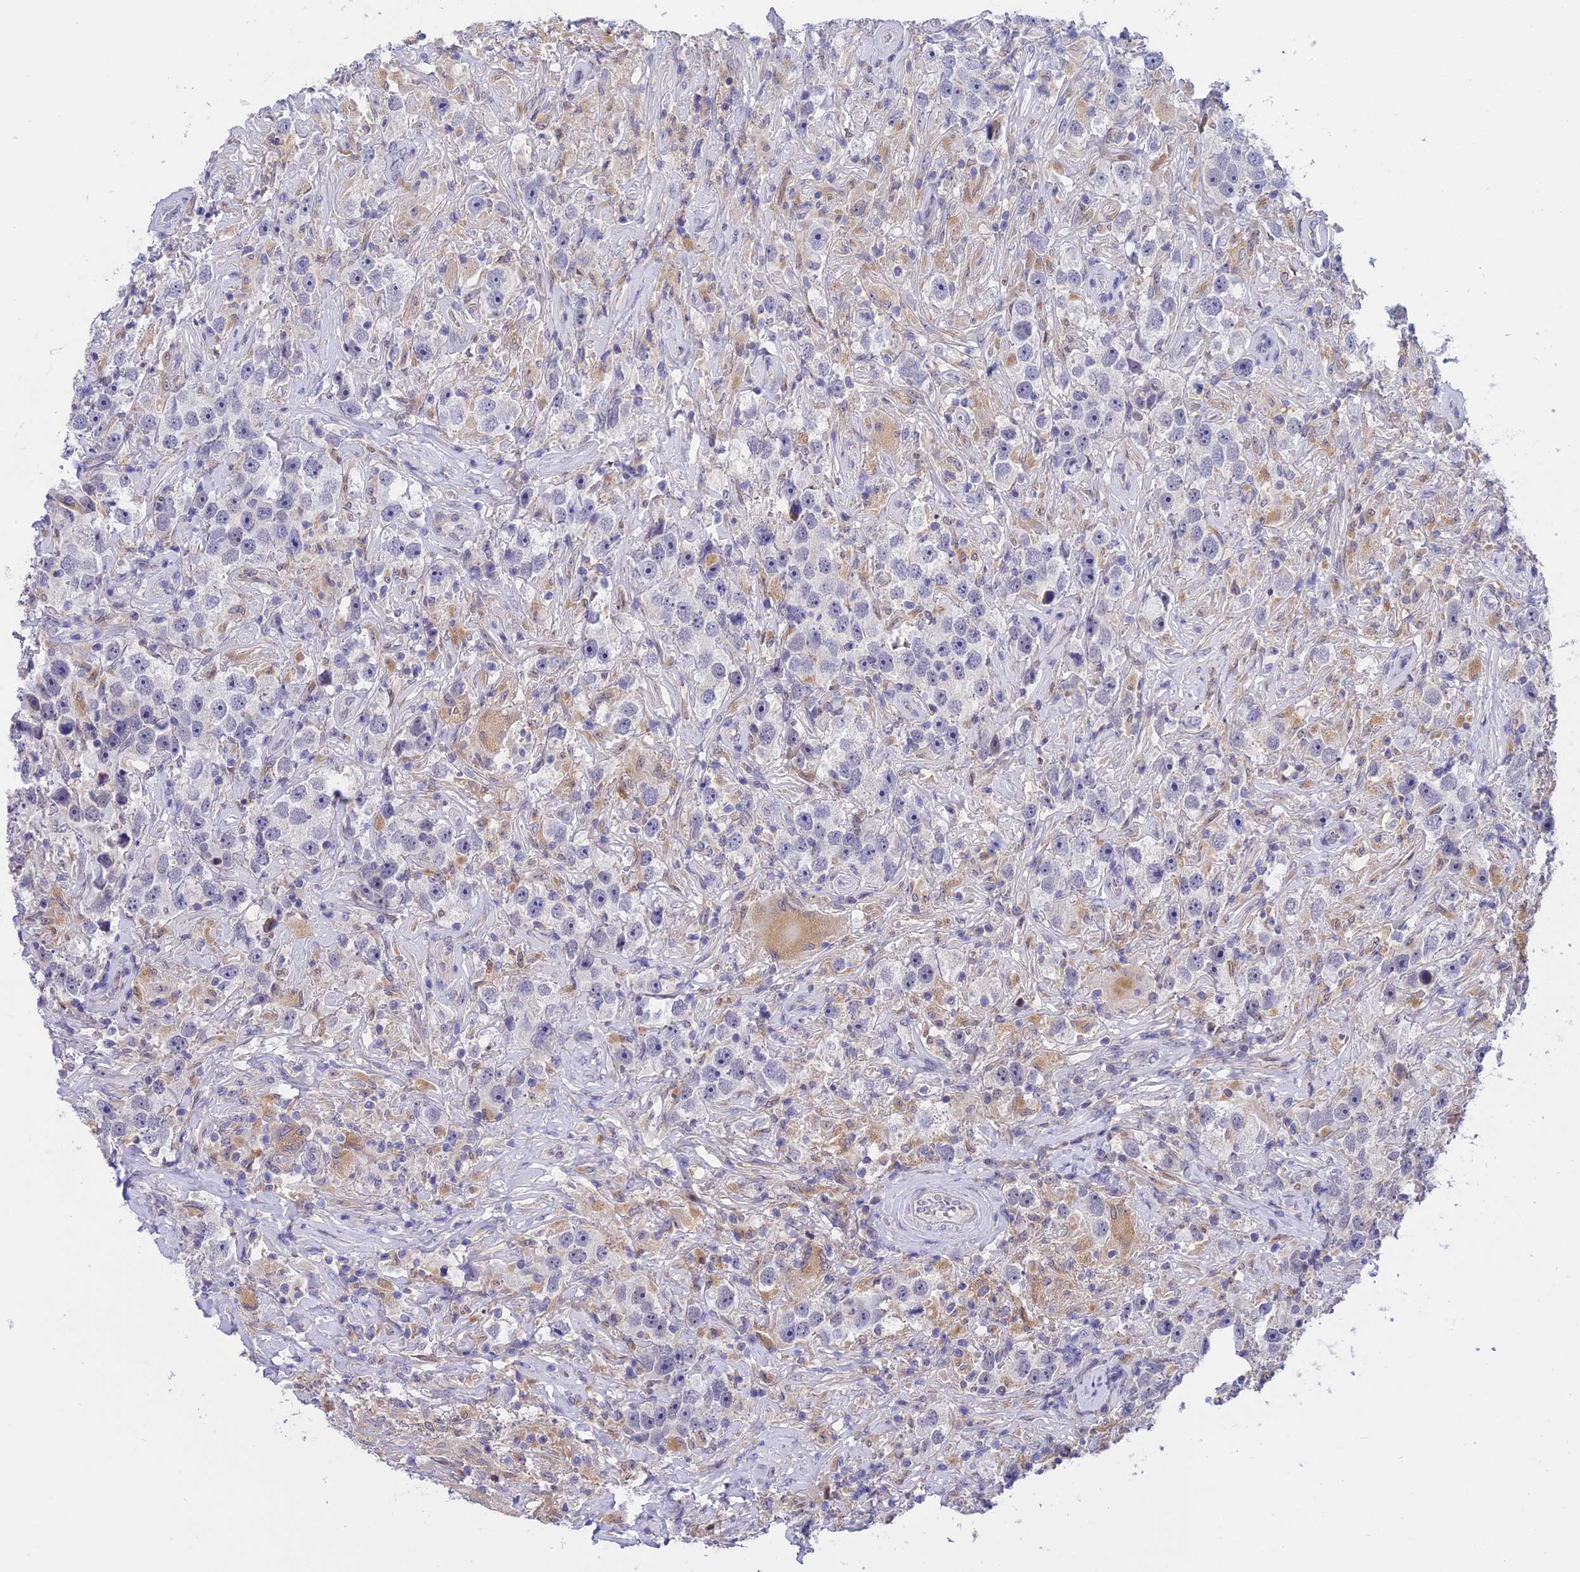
{"staining": {"intensity": "negative", "quantity": "none", "location": "none"}, "tissue": "testis cancer", "cell_type": "Tumor cells", "image_type": "cancer", "snomed": [{"axis": "morphology", "description": "Seminoma, NOS"}, {"axis": "topography", "description": "Testis"}], "caption": "Testis cancer (seminoma) was stained to show a protein in brown. There is no significant expression in tumor cells.", "gene": "KCTD14", "patient": {"sex": "male", "age": 49}}